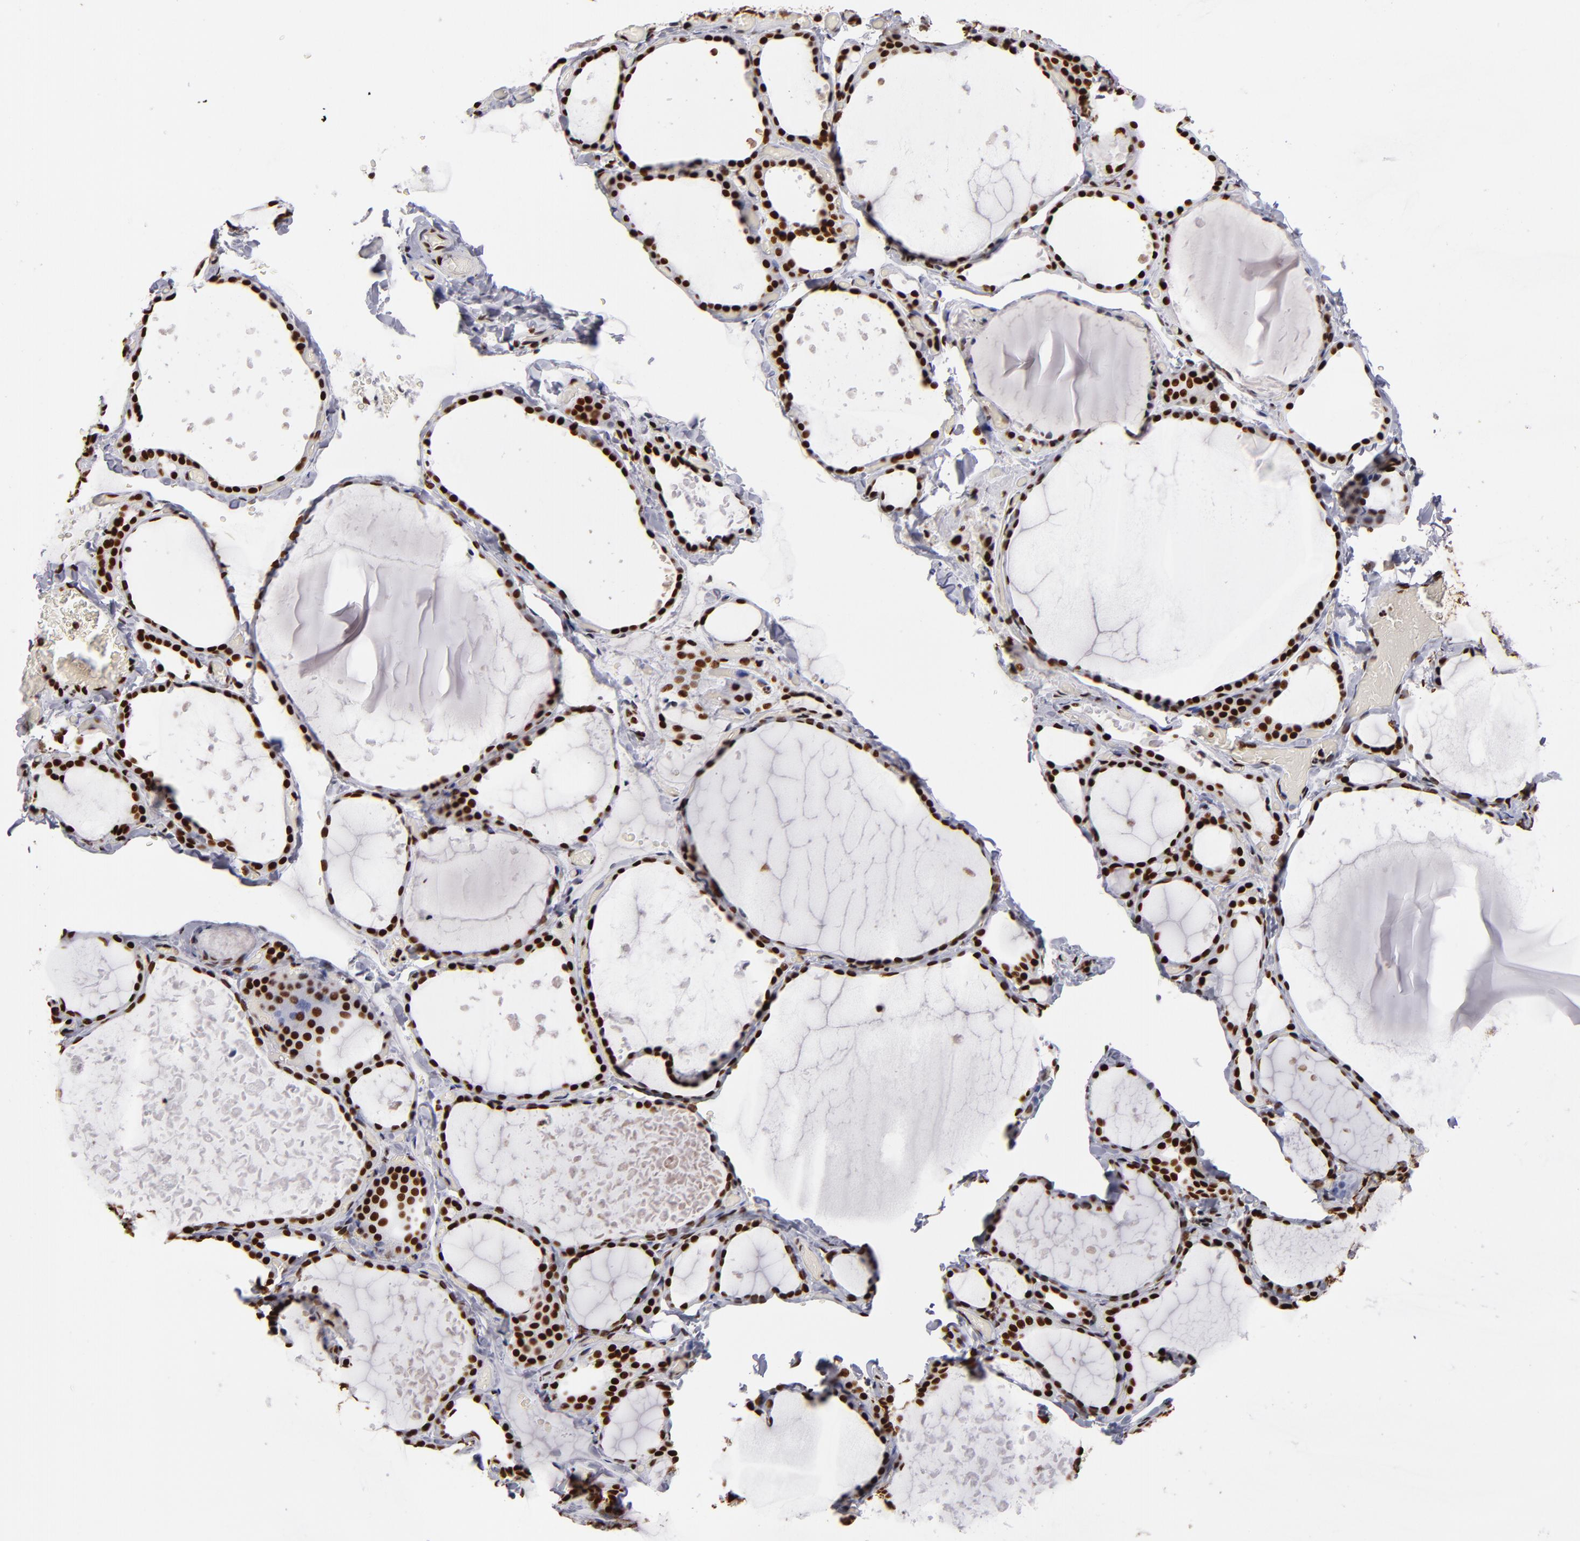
{"staining": {"intensity": "strong", "quantity": ">75%", "location": "nuclear"}, "tissue": "thyroid gland", "cell_type": "Glandular cells", "image_type": "normal", "snomed": [{"axis": "morphology", "description": "Normal tissue, NOS"}, {"axis": "topography", "description": "Thyroid gland"}], "caption": "A brown stain highlights strong nuclear positivity of a protein in glandular cells of benign thyroid gland. (IHC, brightfield microscopy, high magnification).", "gene": "MRE11", "patient": {"sex": "female", "age": 22}}